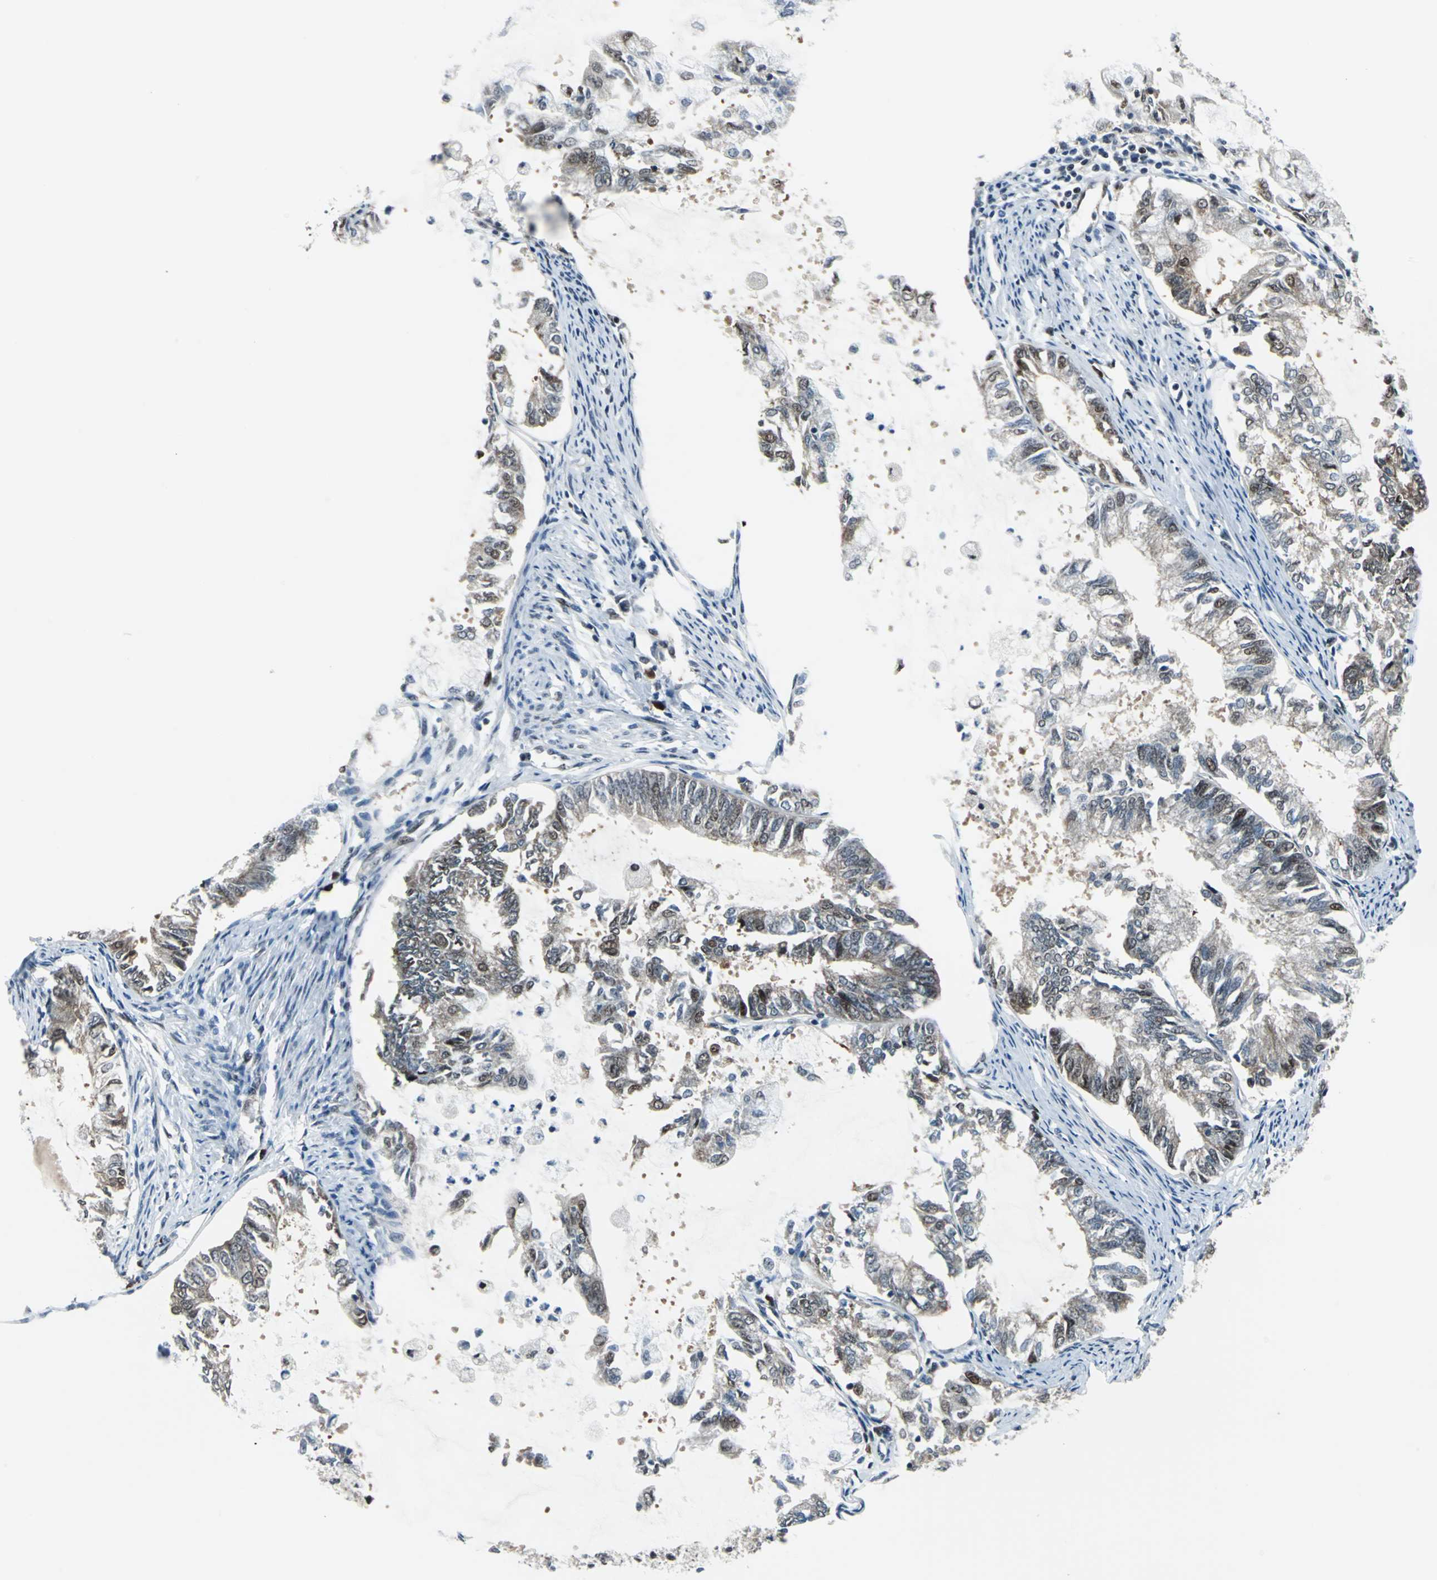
{"staining": {"intensity": "moderate", "quantity": "25%-75%", "location": "cytoplasmic/membranous,nuclear"}, "tissue": "endometrial cancer", "cell_type": "Tumor cells", "image_type": "cancer", "snomed": [{"axis": "morphology", "description": "Adenocarcinoma, NOS"}, {"axis": "topography", "description": "Endometrium"}], "caption": "High-power microscopy captured an immunohistochemistry photomicrograph of adenocarcinoma (endometrial), revealing moderate cytoplasmic/membranous and nuclear expression in about 25%-75% of tumor cells. The staining was performed using DAB (3,3'-diaminobenzidine) to visualize the protein expression in brown, while the nuclei were stained in blue with hematoxylin (Magnification: 20x).", "gene": "POLR3K", "patient": {"sex": "female", "age": 86}}